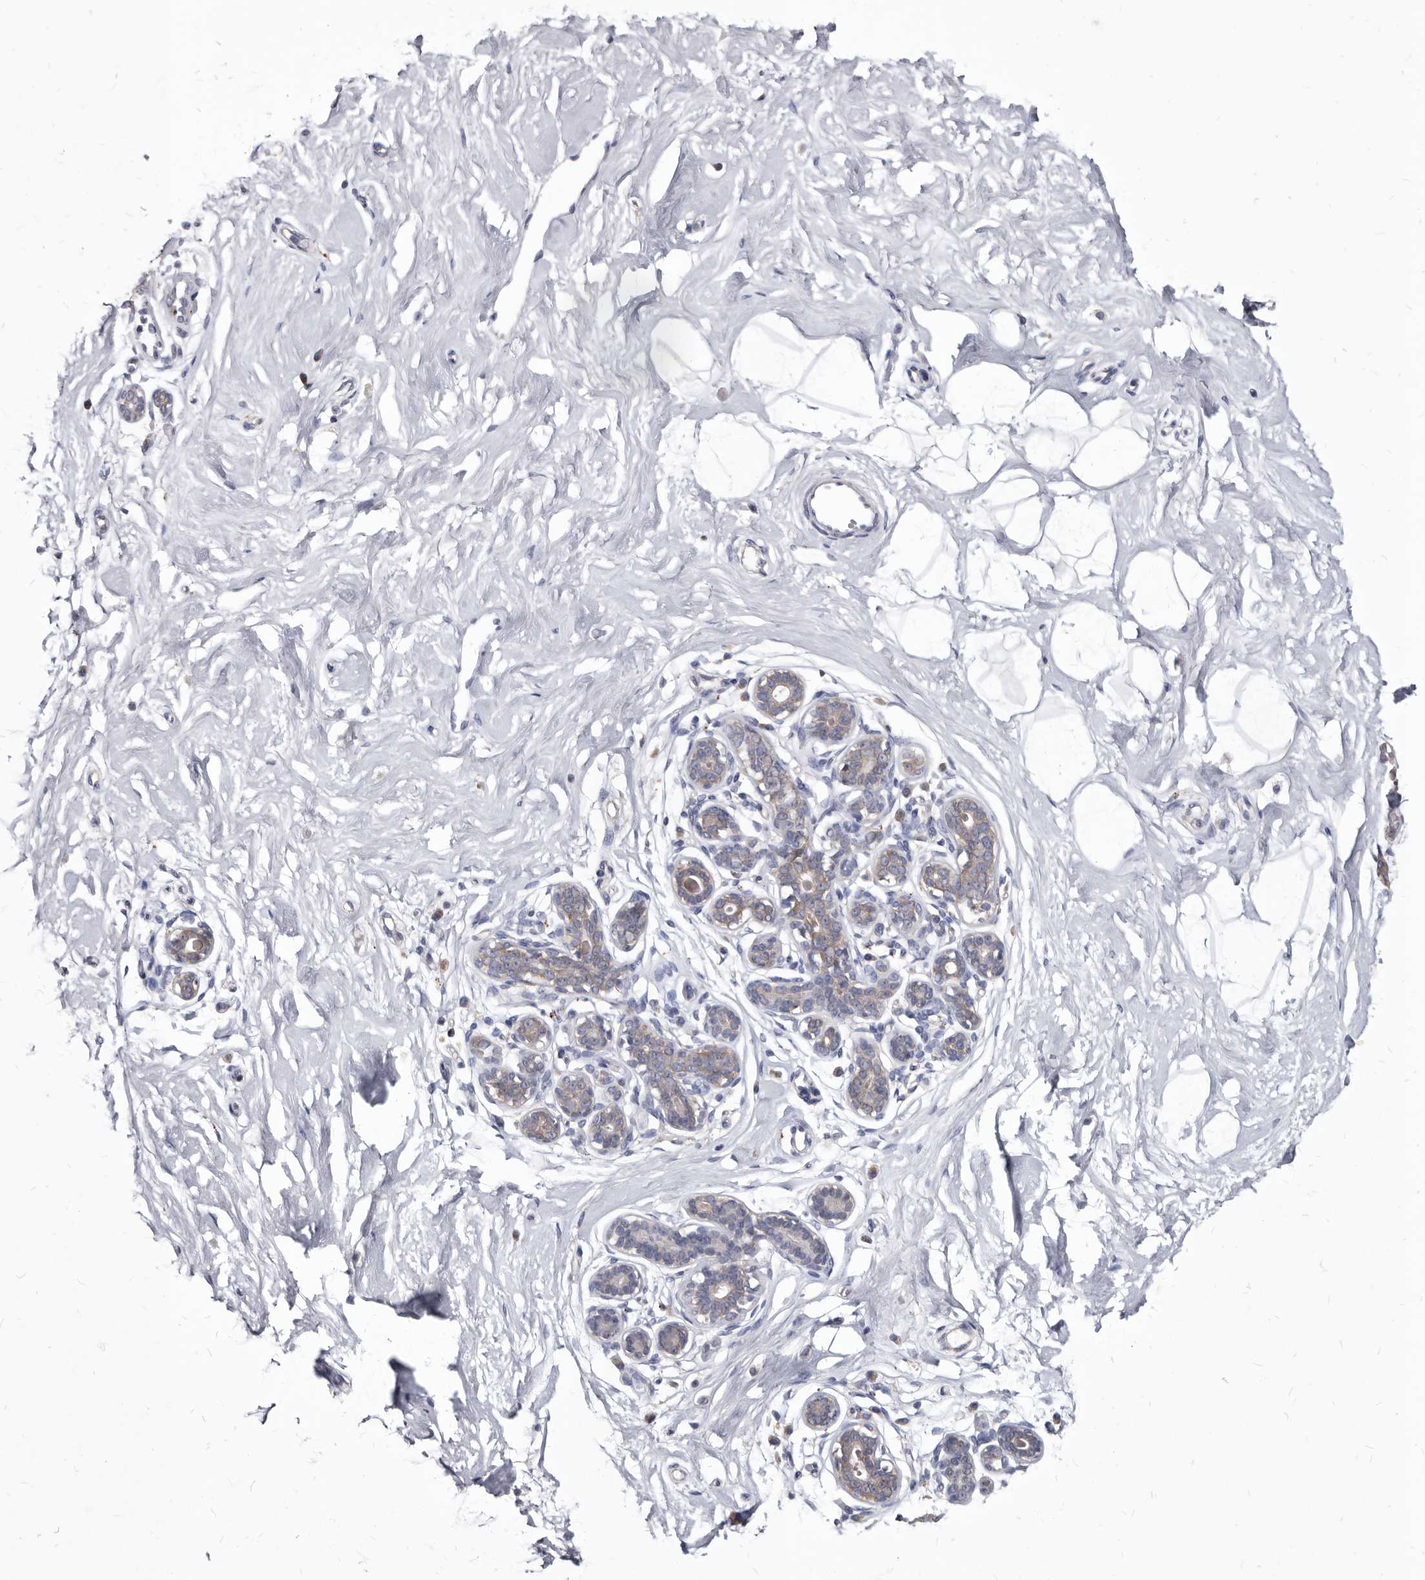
{"staining": {"intensity": "negative", "quantity": "none", "location": "none"}, "tissue": "breast", "cell_type": "Adipocytes", "image_type": "normal", "snomed": [{"axis": "morphology", "description": "Normal tissue, NOS"}, {"axis": "morphology", "description": "Adenoma, NOS"}, {"axis": "topography", "description": "Breast"}], "caption": "High magnification brightfield microscopy of unremarkable breast stained with DAB (brown) and counterstained with hematoxylin (blue): adipocytes show no significant positivity. Brightfield microscopy of immunohistochemistry stained with DAB (brown) and hematoxylin (blue), captured at high magnification.", "gene": "ABCF2", "patient": {"sex": "female", "age": 23}}